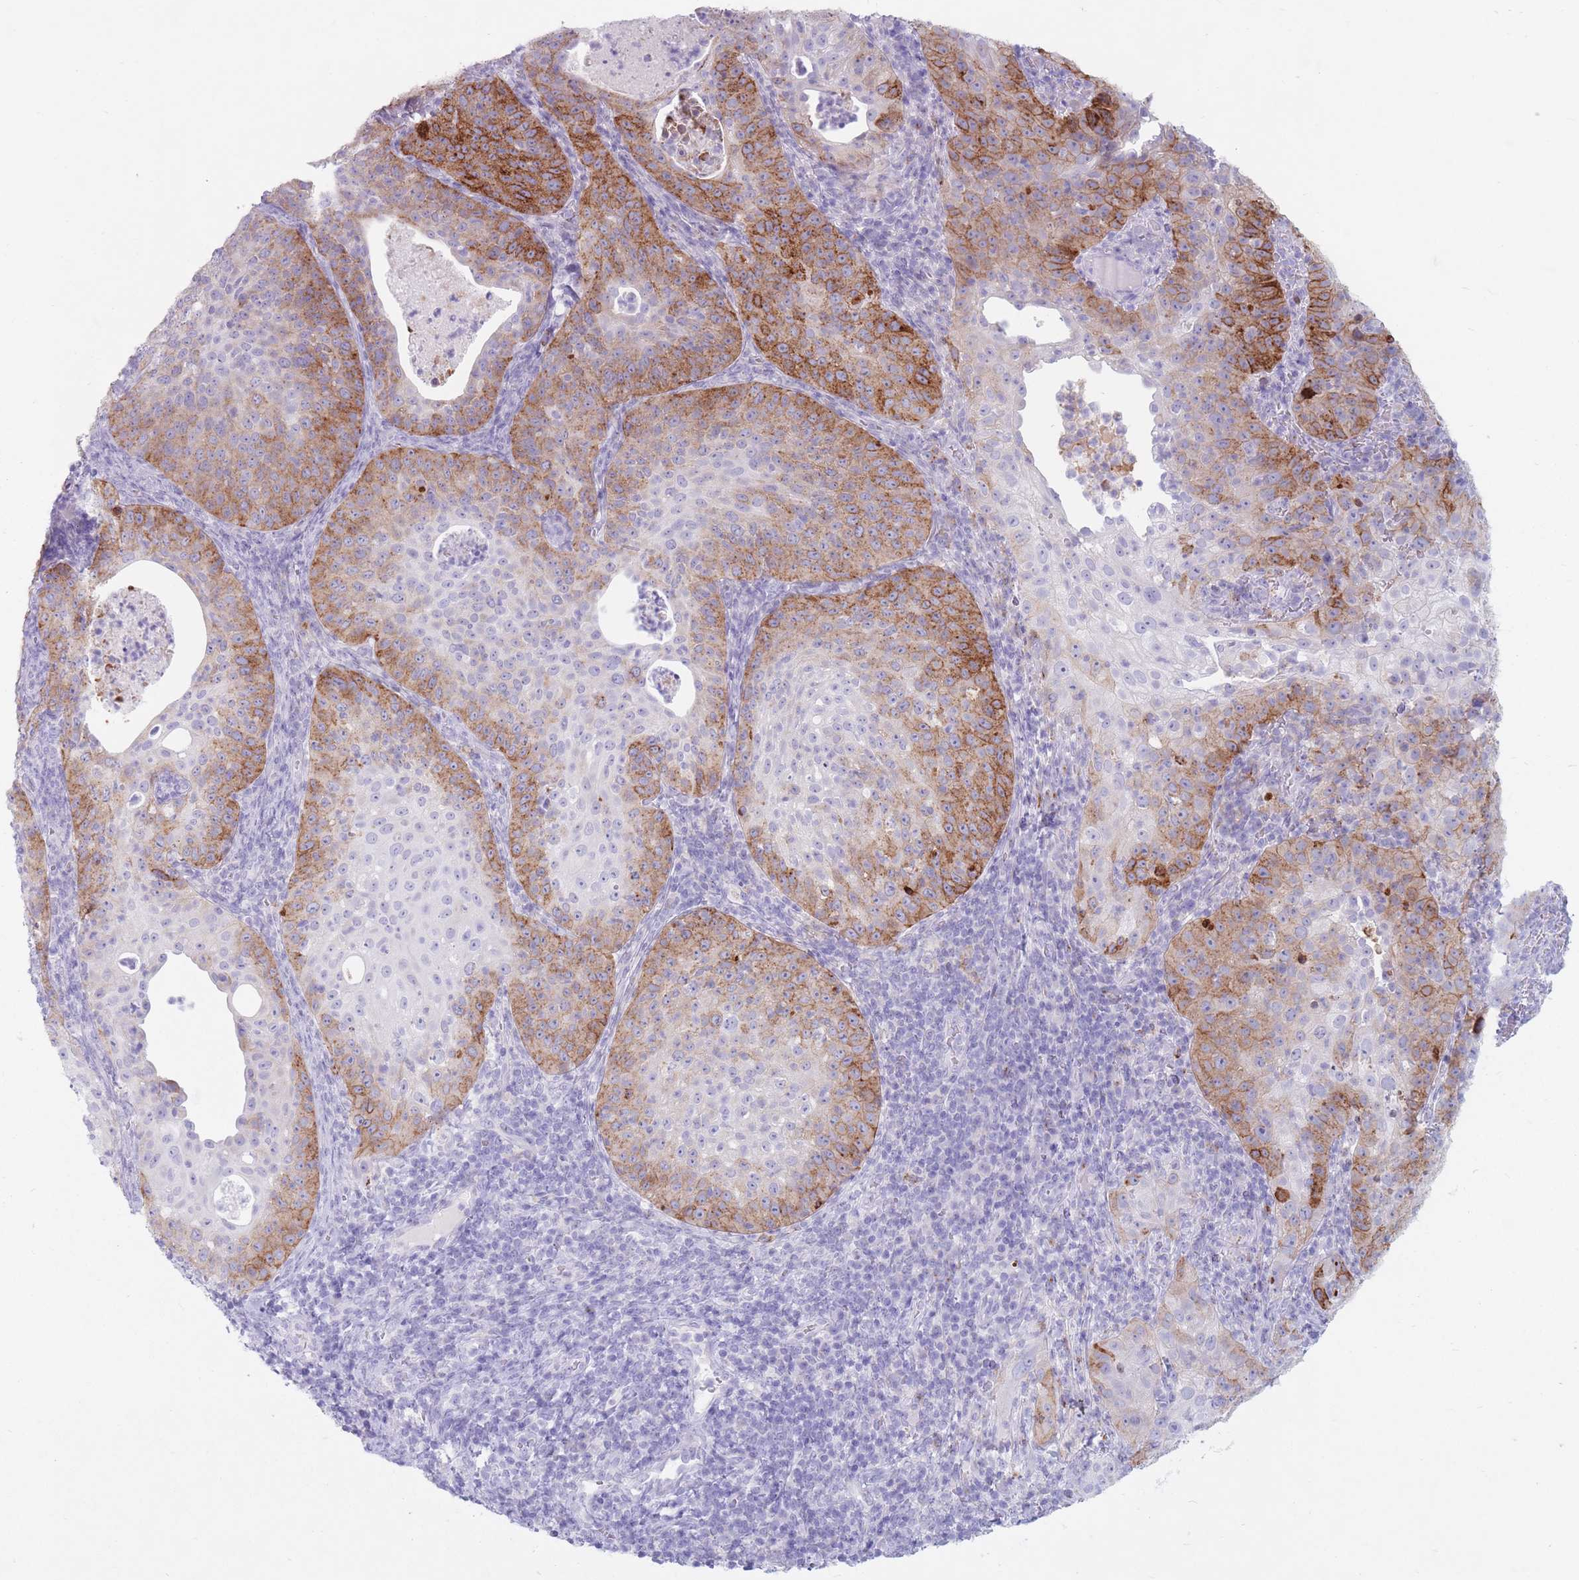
{"staining": {"intensity": "moderate", "quantity": "25%-75%", "location": "cytoplasmic/membranous"}, "tissue": "cervical cancer", "cell_type": "Tumor cells", "image_type": "cancer", "snomed": [{"axis": "morphology", "description": "Squamous cell carcinoma, NOS"}, {"axis": "topography", "description": "Cervix"}], "caption": "Human squamous cell carcinoma (cervical) stained with a brown dye demonstrates moderate cytoplasmic/membranous positive positivity in about 25%-75% of tumor cells.", "gene": "ST3GAL5", "patient": {"sex": "female", "age": 52}}